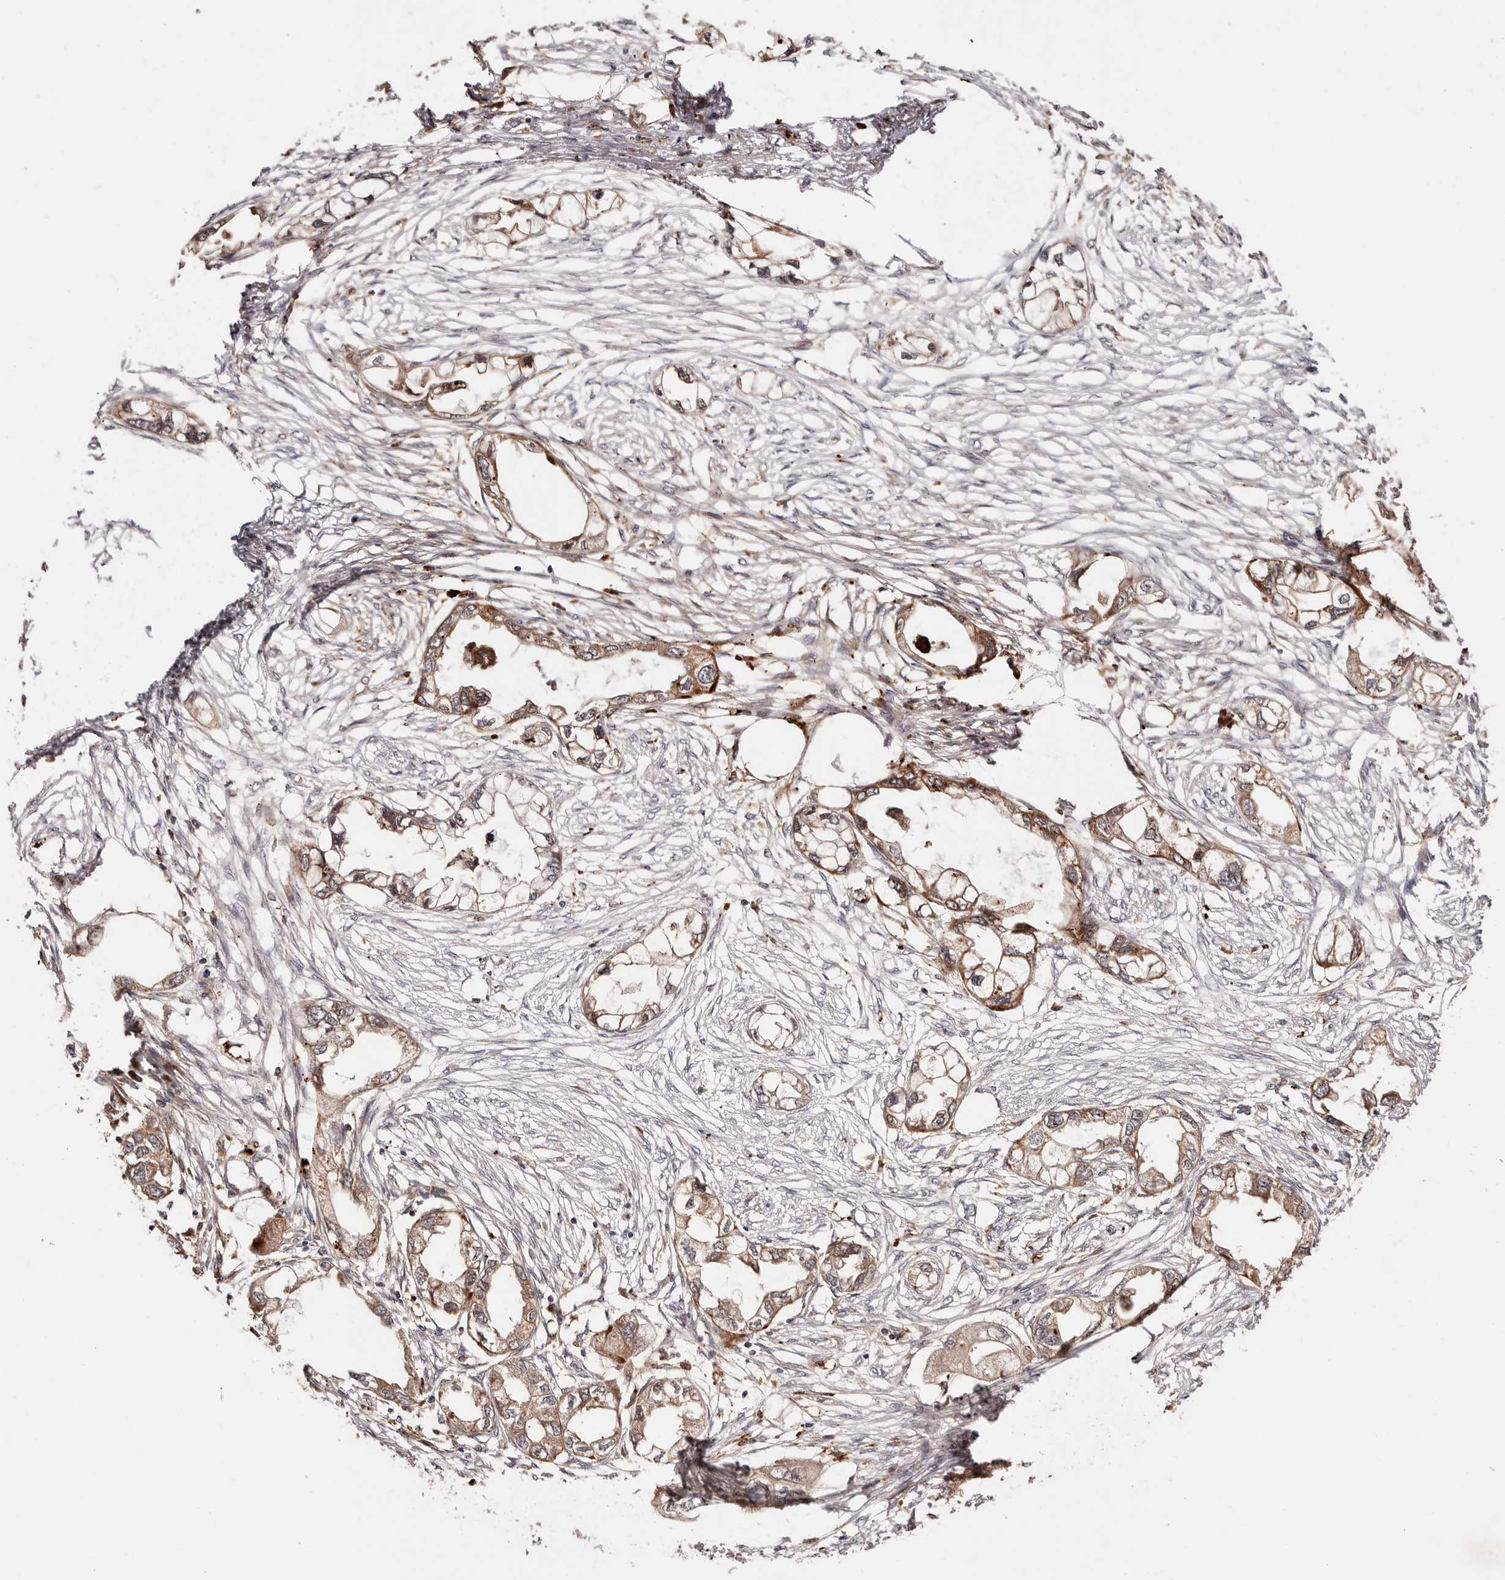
{"staining": {"intensity": "moderate", "quantity": ">75%", "location": "cytoplasmic/membranous"}, "tissue": "endometrial cancer", "cell_type": "Tumor cells", "image_type": "cancer", "snomed": [{"axis": "morphology", "description": "Adenocarcinoma, NOS"}, {"axis": "morphology", "description": "Adenocarcinoma, metastatic, NOS"}, {"axis": "topography", "description": "Adipose tissue"}, {"axis": "topography", "description": "Endometrium"}], "caption": "Tumor cells display medium levels of moderate cytoplasmic/membranous staining in about >75% of cells in endometrial cancer.", "gene": "PTPN22", "patient": {"sex": "female", "age": 67}}